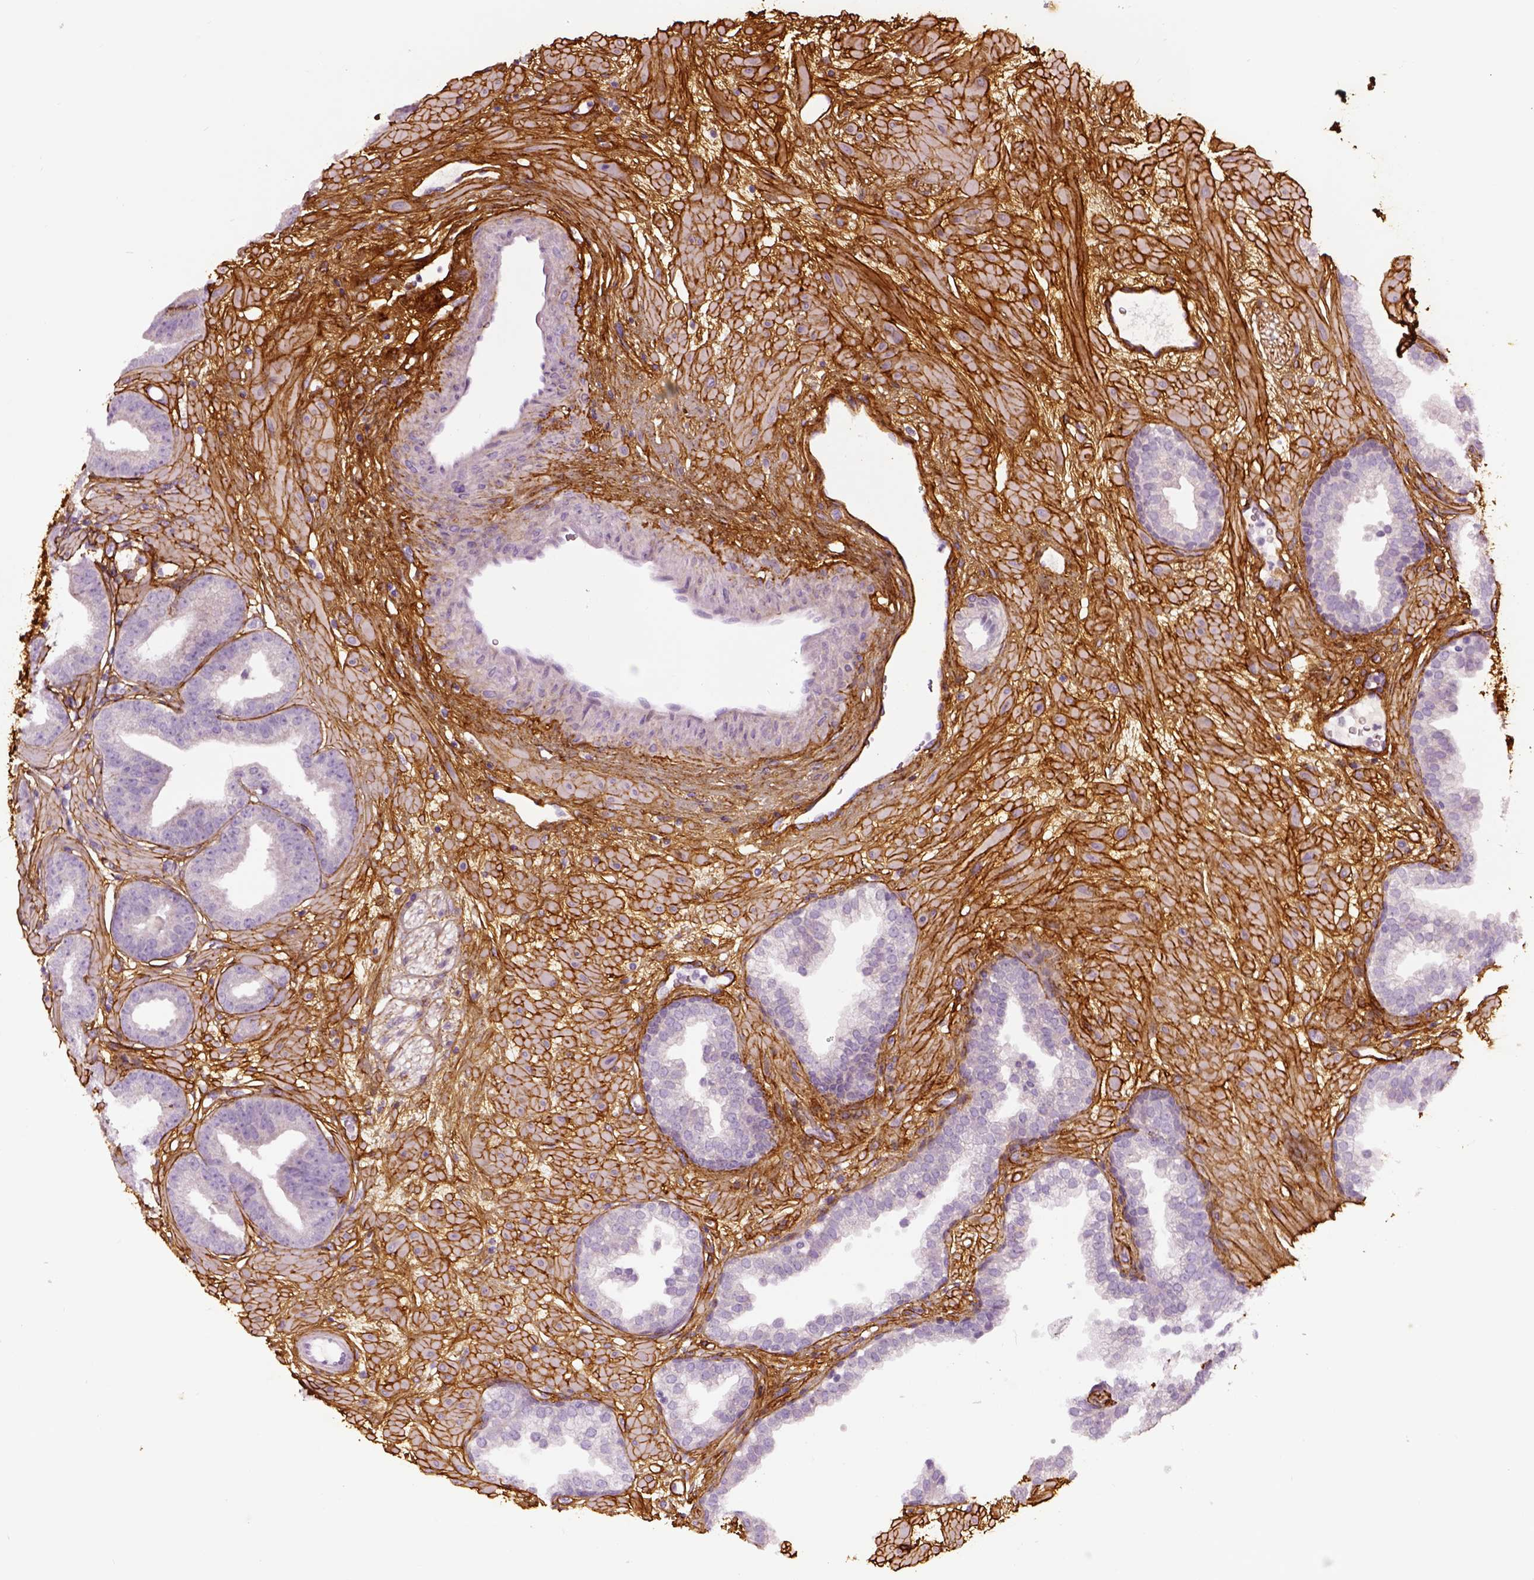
{"staining": {"intensity": "negative", "quantity": "none", "location": "none"}, "tissue": "prostate cancer", "cell_type": "Tumor cells", "image_type": "cancer", "snomed": [{"axis": "morphology", "description": "Adenocarcinoma, Low grade"}, {"axis": "topography", "description": "Prostate"}], "caption": "The image reveals no staining of tumor cells in prostate cancer (adenocarcinoma (low-grade)).", "gene": "COL6A2", "patient": {"sex": "male", "age": 68}}